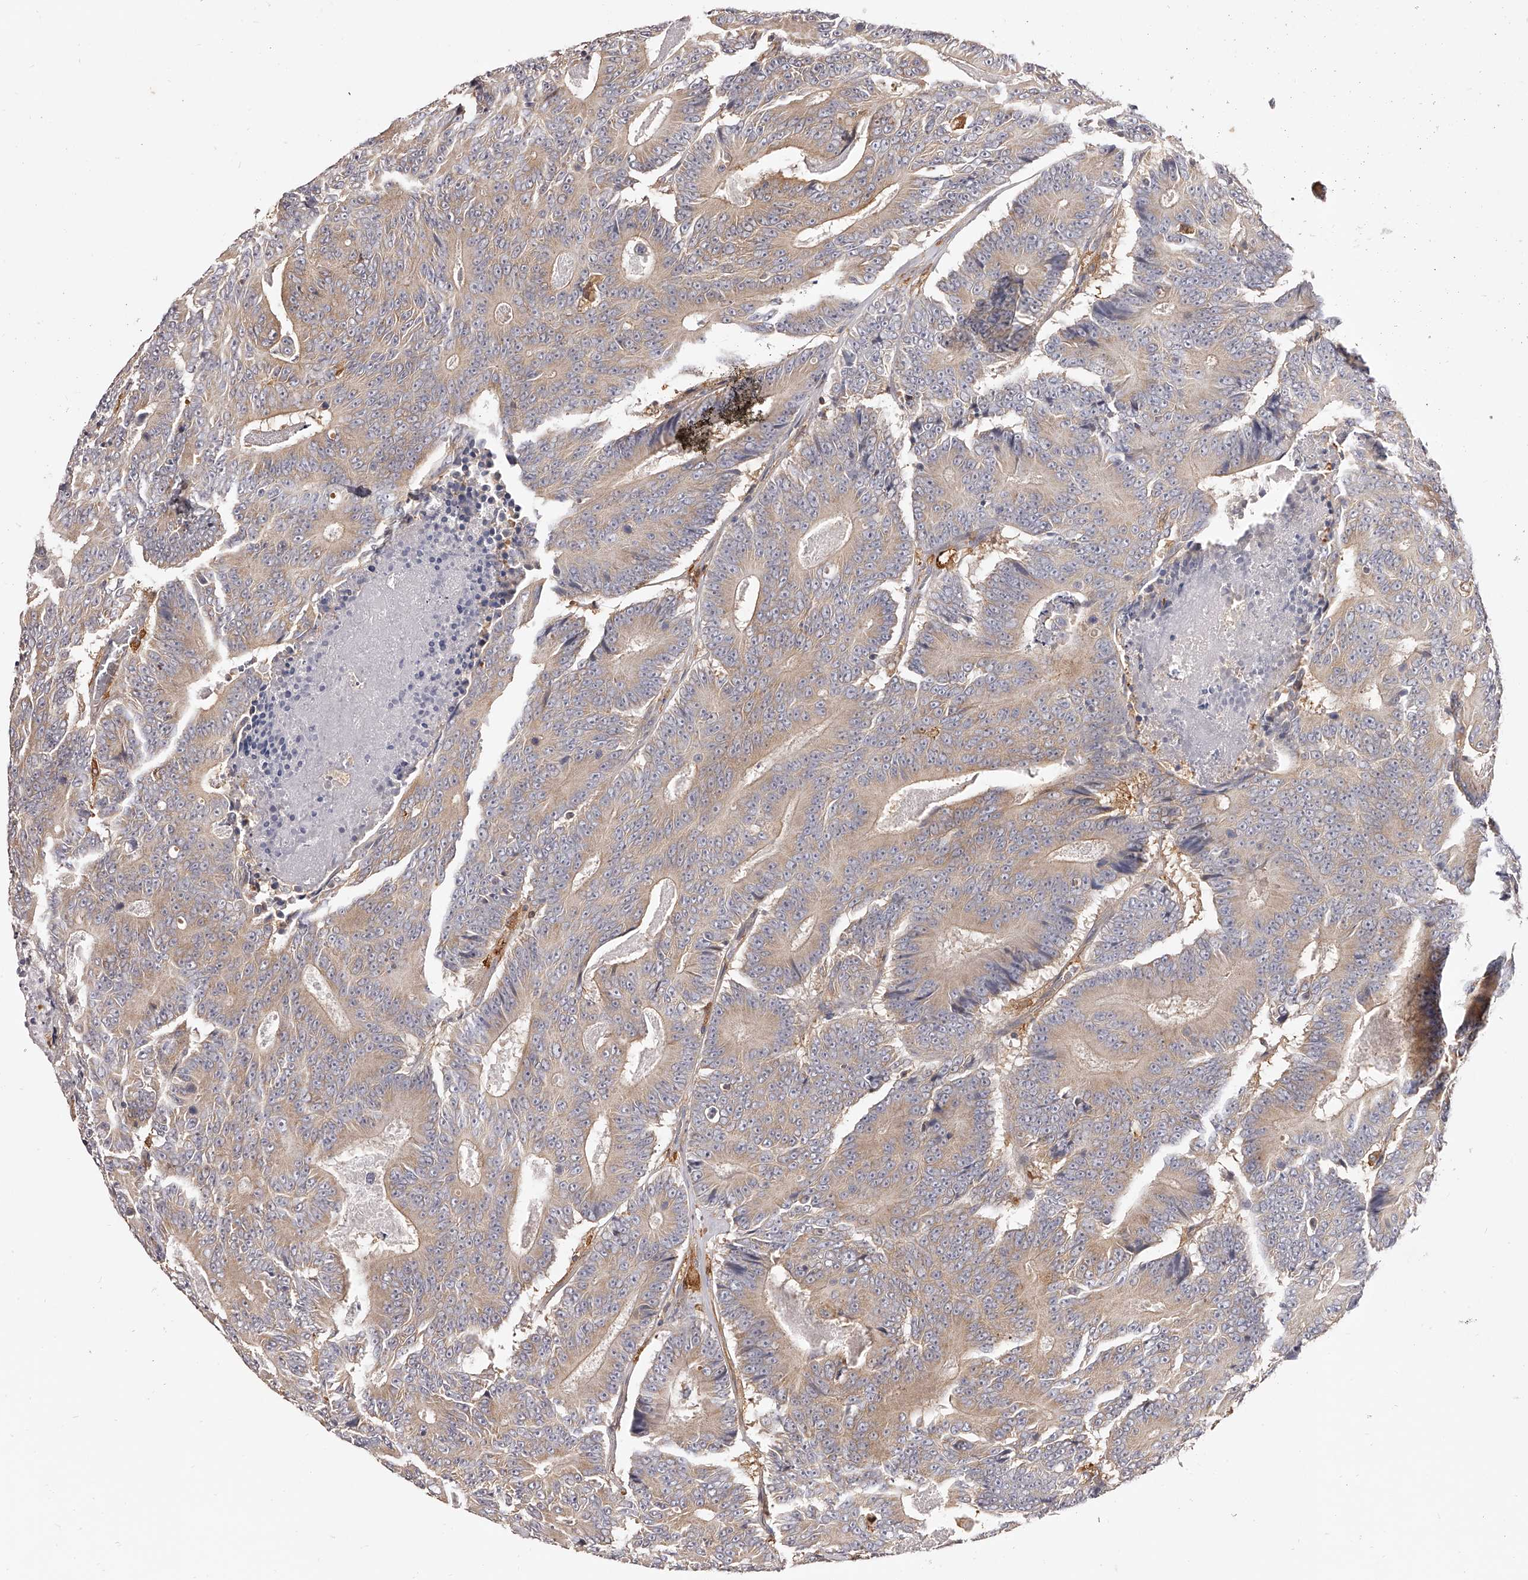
{"staining": {"intensity": "moderate", "quantity": "25%-75%", "location": "cytoplasmic/membranous"}, "tissue": "colorectal cancer", "cell_type": "Tumor cells", "image_type": "cancer", "snomed": [{"axis": "morphology", "description": "Adenocarcinoma, NOS"}, {"axis": "topography", "description": "Colon"}], "caption": "Brown immunohistochemical staining in adenocarcinoma (colorectal) displays moderate cytoplasmic/membranous positivity in approximately 25%-75% of tumor cells.", "gene": "LAP3", "patient": {"sex": "male", "age": 83}}